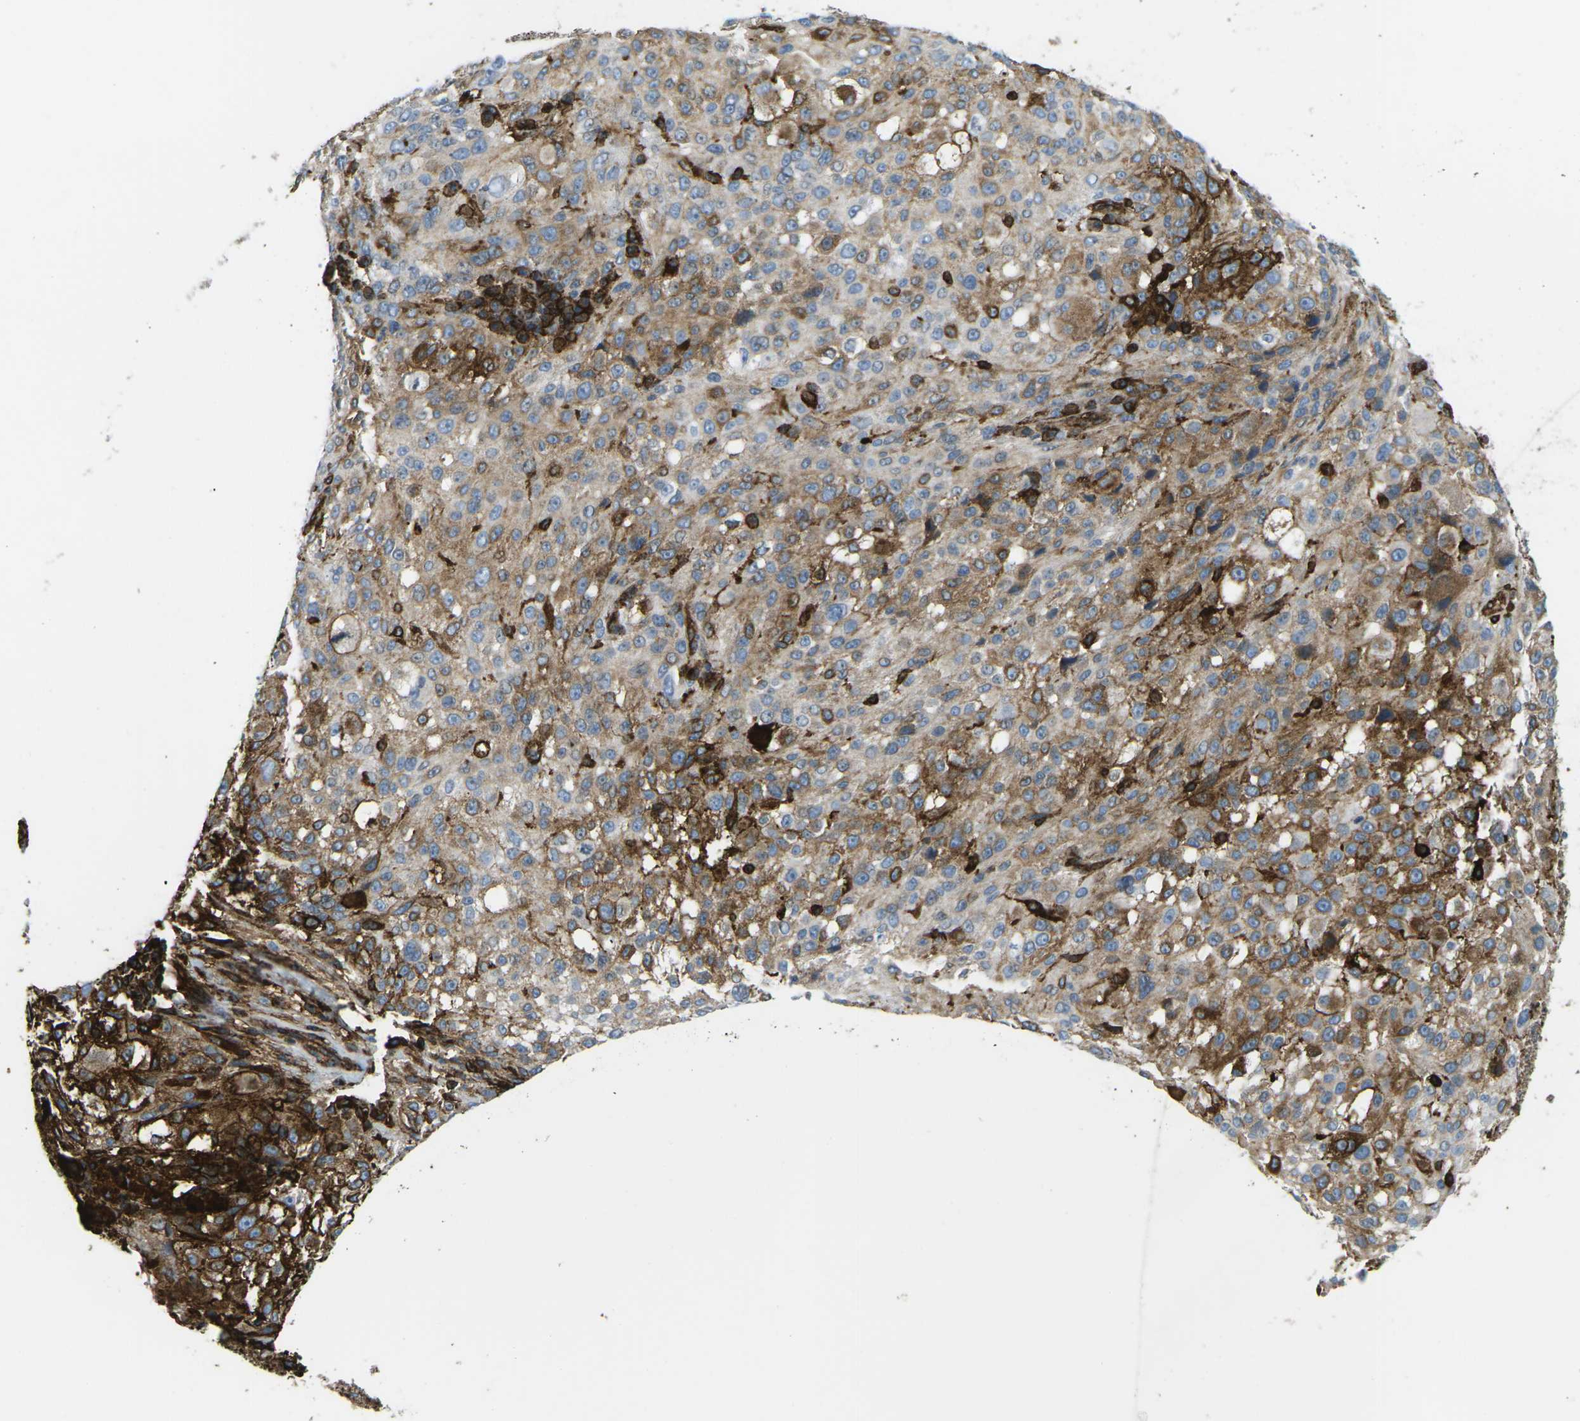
{"staining": {"intensity": "moderate", "quantity": "25%-75%", "location": "cytoplasmic/membranous"}, "tissue": "melanoma", "cell_type": "Tumor cells", "image_type": "cancer", "snomed": [{"axis": "morphology", "description": "Necrosis, NOS"}, {"axis": "morphology", "description": "Malignant melanoma, NOS"}, {"axis": "topography", "description": "Skin"}], "caption": "Tumor cells reveal medium levels of moderate cytoplasmic/membranous positivity in about 25%-75% of cells in human melanoma. Nuclei are stained in blue.", "gene": "HLA-B", "patient": {"sex": "female", "age": 87}}